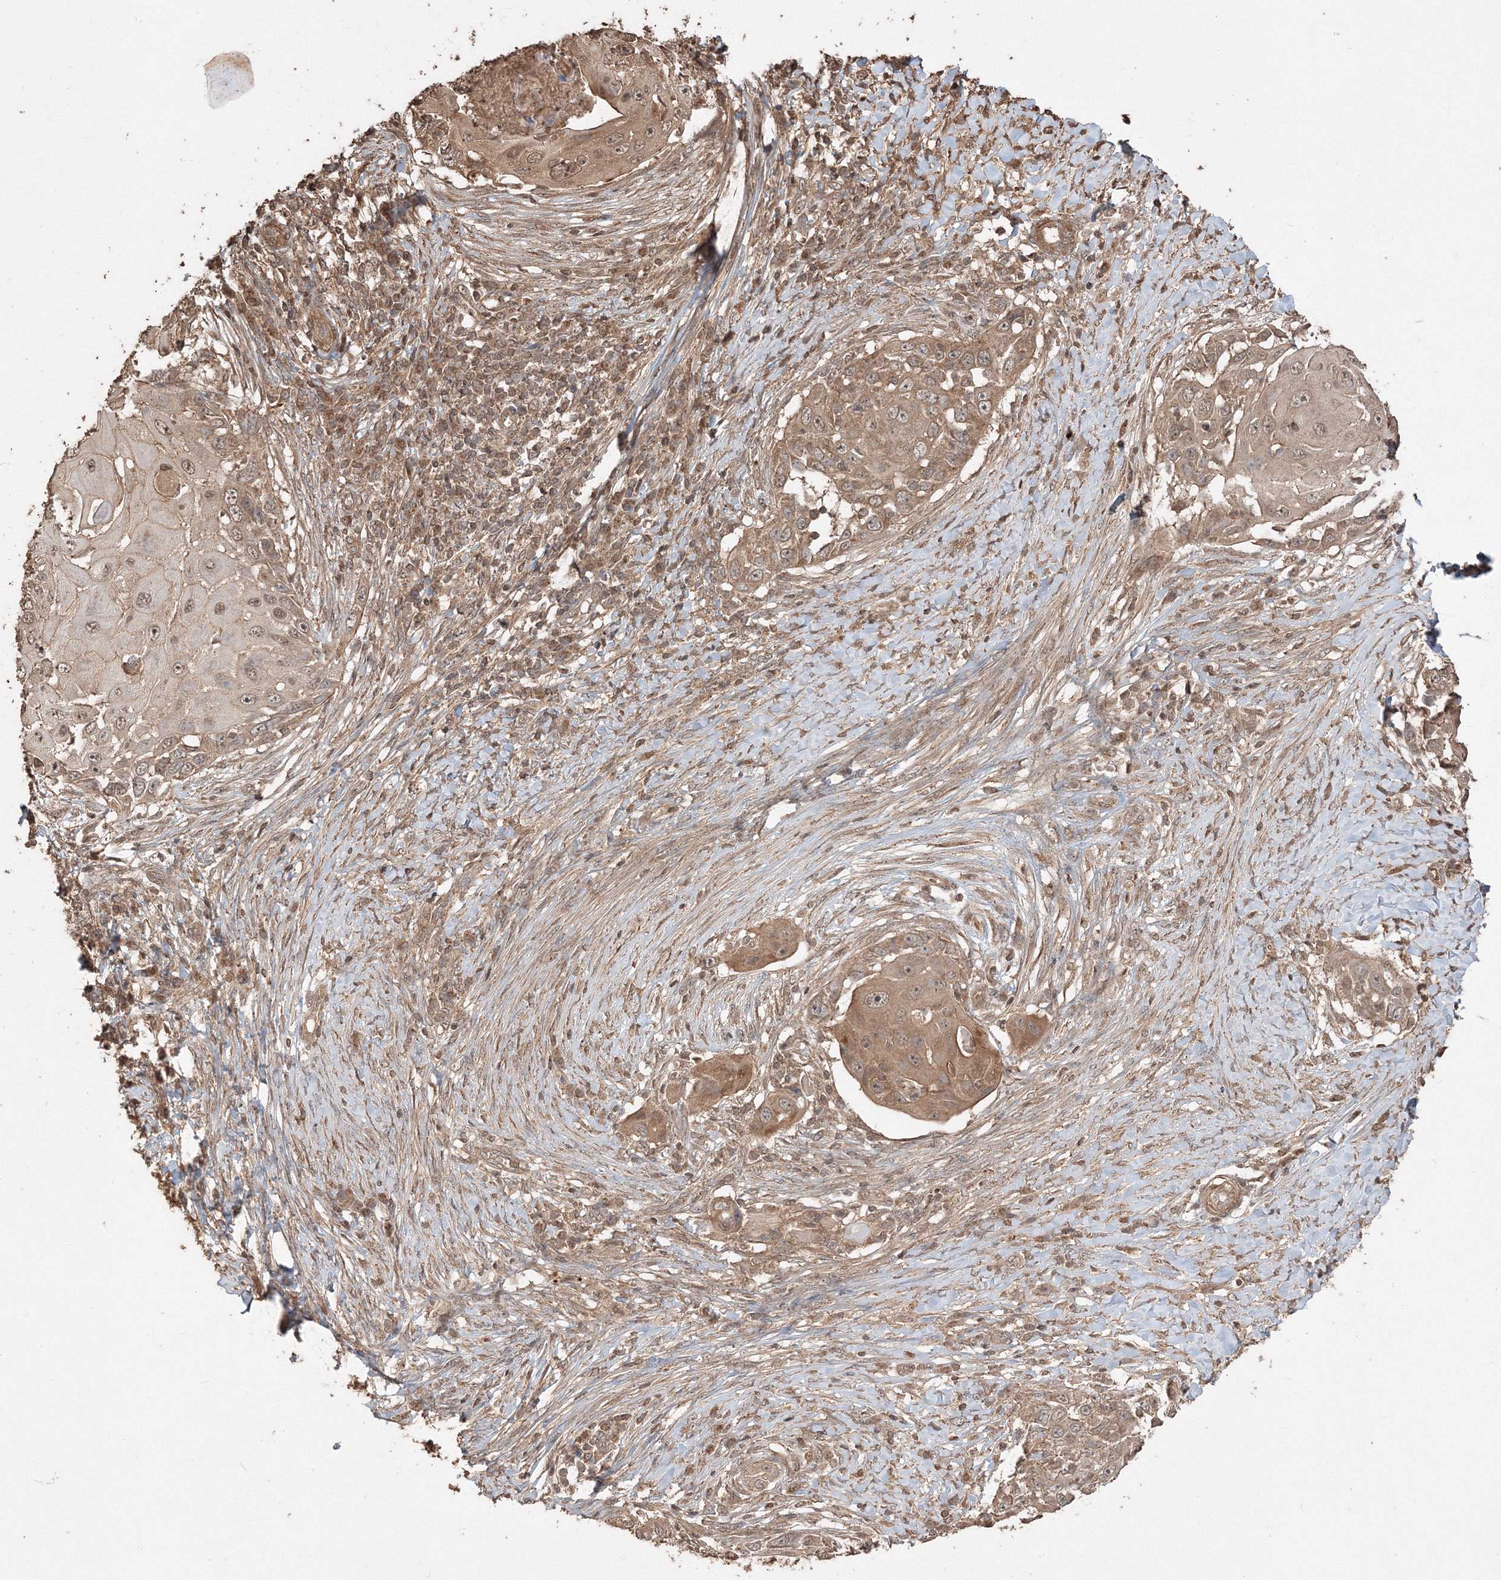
{"staining": {"intensity": "weak", "quantity": ">75%", "location": "cytoplasmic/membranous,nuclear"}, "tissue": "skin cancer", "cell_type": "Tumor cells", "image_type": "cancer", "snomed": [{"axis": "morphology", "description": "Squamous cell carcinoma, NOS"}, {"axis": "topography", "description": "Skin"}], "caption": "Weak cytoplasmic/membranous and nuclear expression is present in approximately >75% of tumor cells in skin cancer (squamous cell carcinoma).", "gene": "CCDC122", "patient": {"sex": "female", "age": 44}}